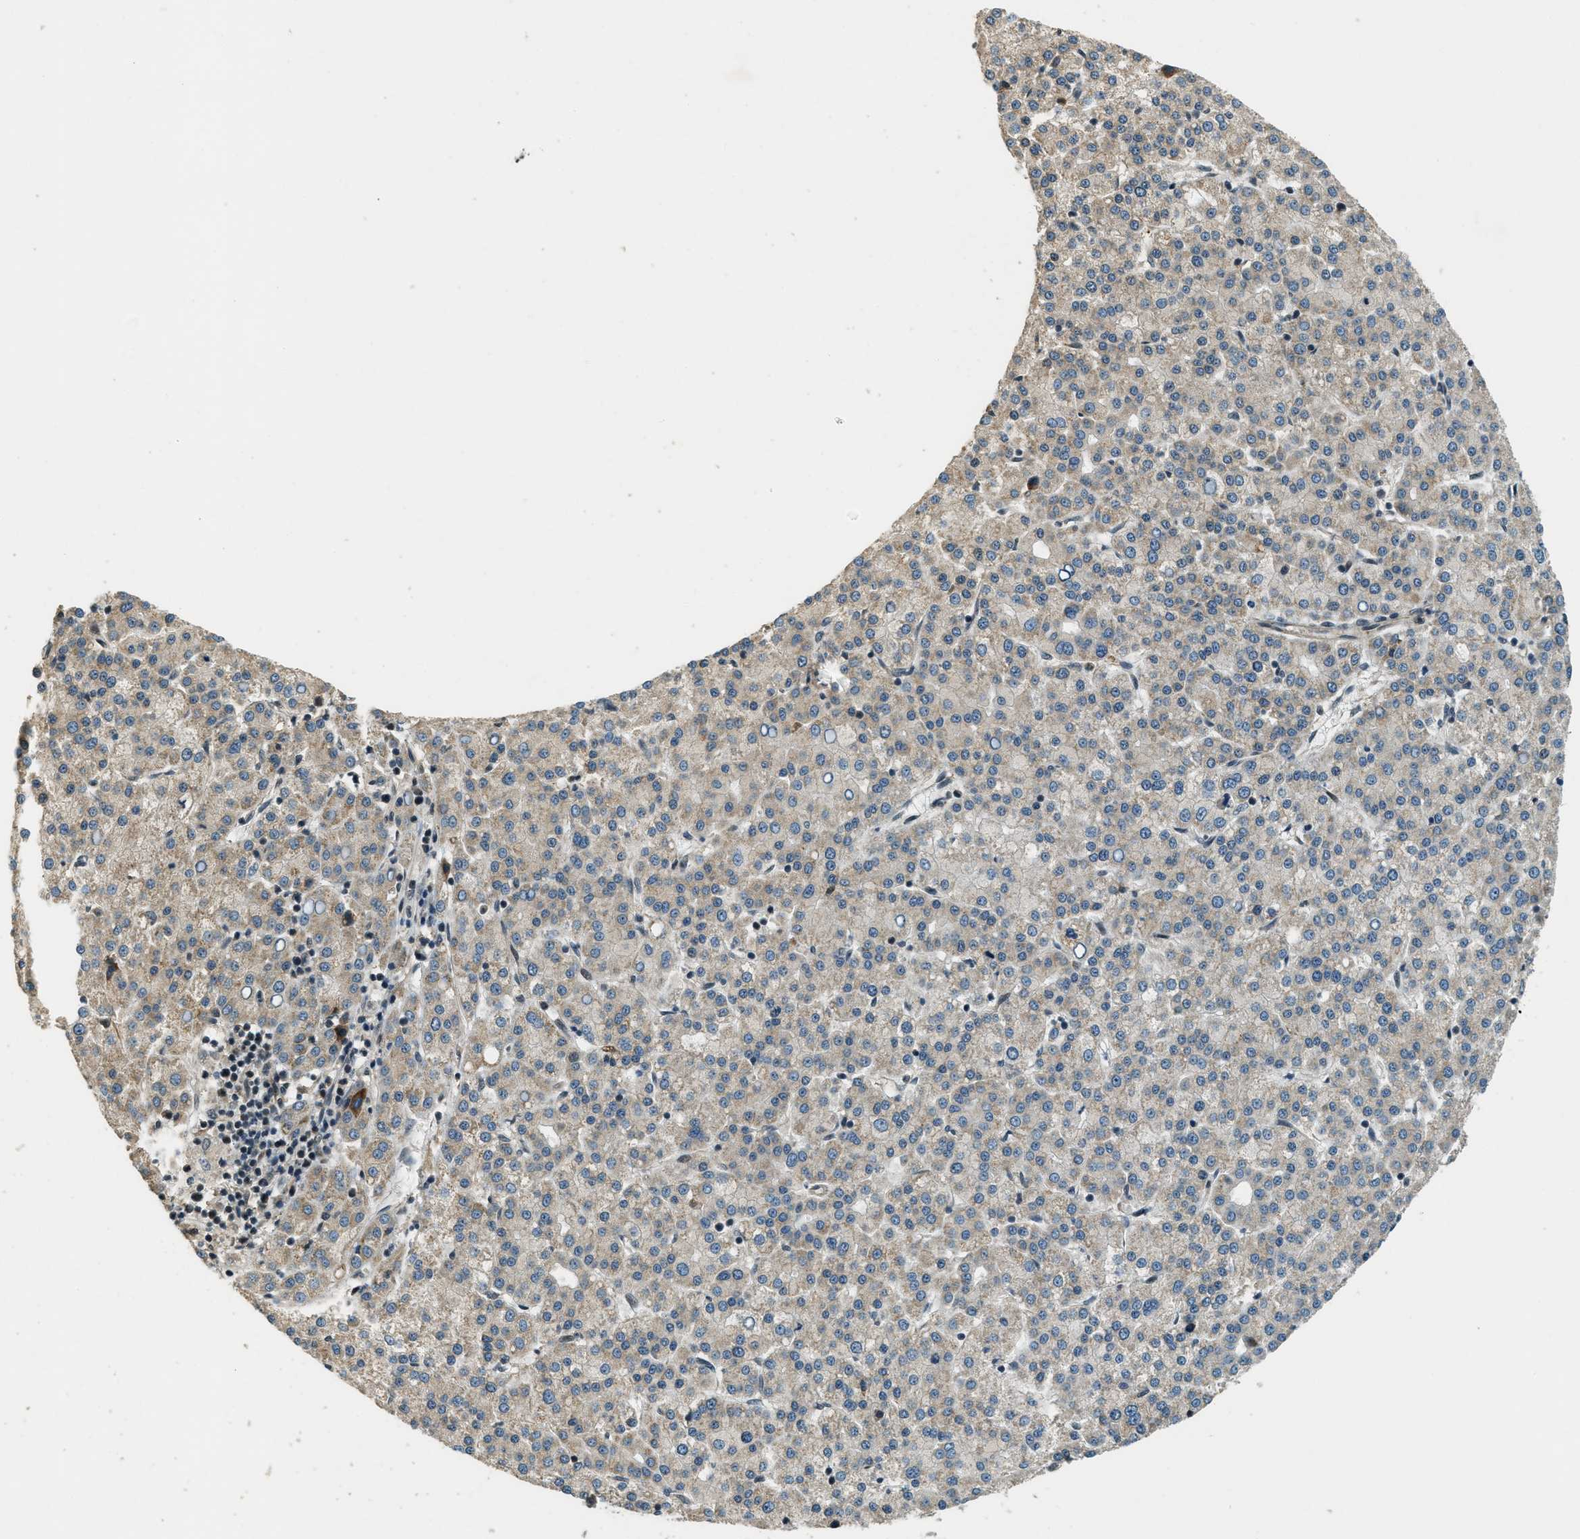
{"staining": {"intensity": "weak", "quantity": "25%-75%", "location": "cytoplasmic/membranous"}, "tissue": "liver cancer", "cell_type": "Tumor cells", "image_type": "cancer", "snomed": [{"axis": "morphology", "description": "Carcinoma, Hepatocellular, NOS"}, {"axis": "topography", "description": "Liver"}], "caption": "The histopathology image reveals immunohistochemical staining of liver hepatocellular carcinoma. There is weak cytoplasmic/membranous positivity is present in approximately 25%-75% of tumor cells. The protein of interest is shown in brown color, while the nuclei are stained blue.", "gene": "MED21", "patient": {"sex": "female", "age": 58}}